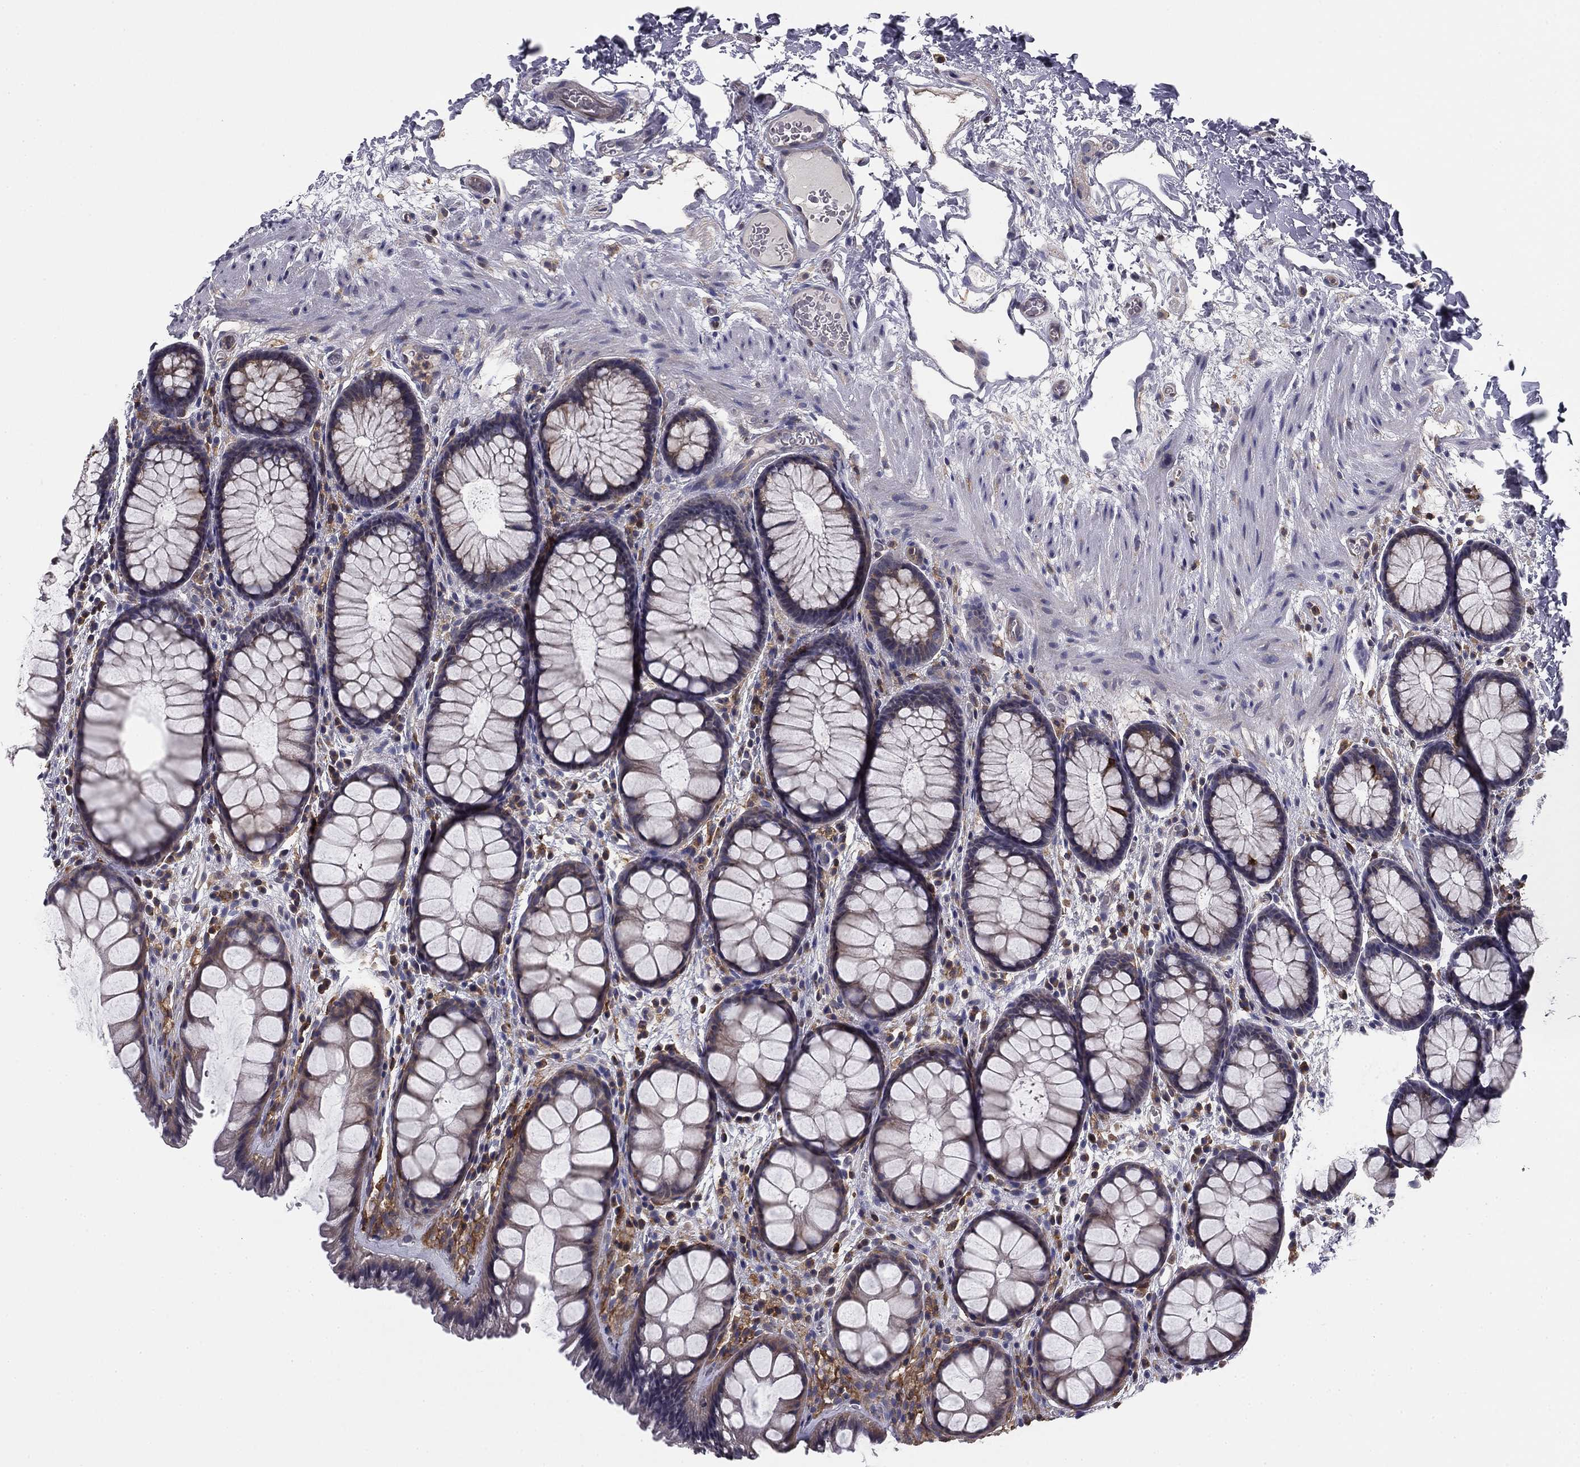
{"staining": {"intensity": "negative", "quantity": "none", "location": "none"}, "tissue": "rectum", "cell_type": "Glandular cells", "image_type": "normal", "snomed": [{"axis": "morphology", "description": "Normal tissue, NOS"}, {"axis": "topography", "description": "Rectum"}], "caption": "This is an immunohistochemistry histopathology image of normal rectum. There is no staining in glandular cells.", "gene": "PLCB2", "patient": {"sex": "female", "age": 62}}